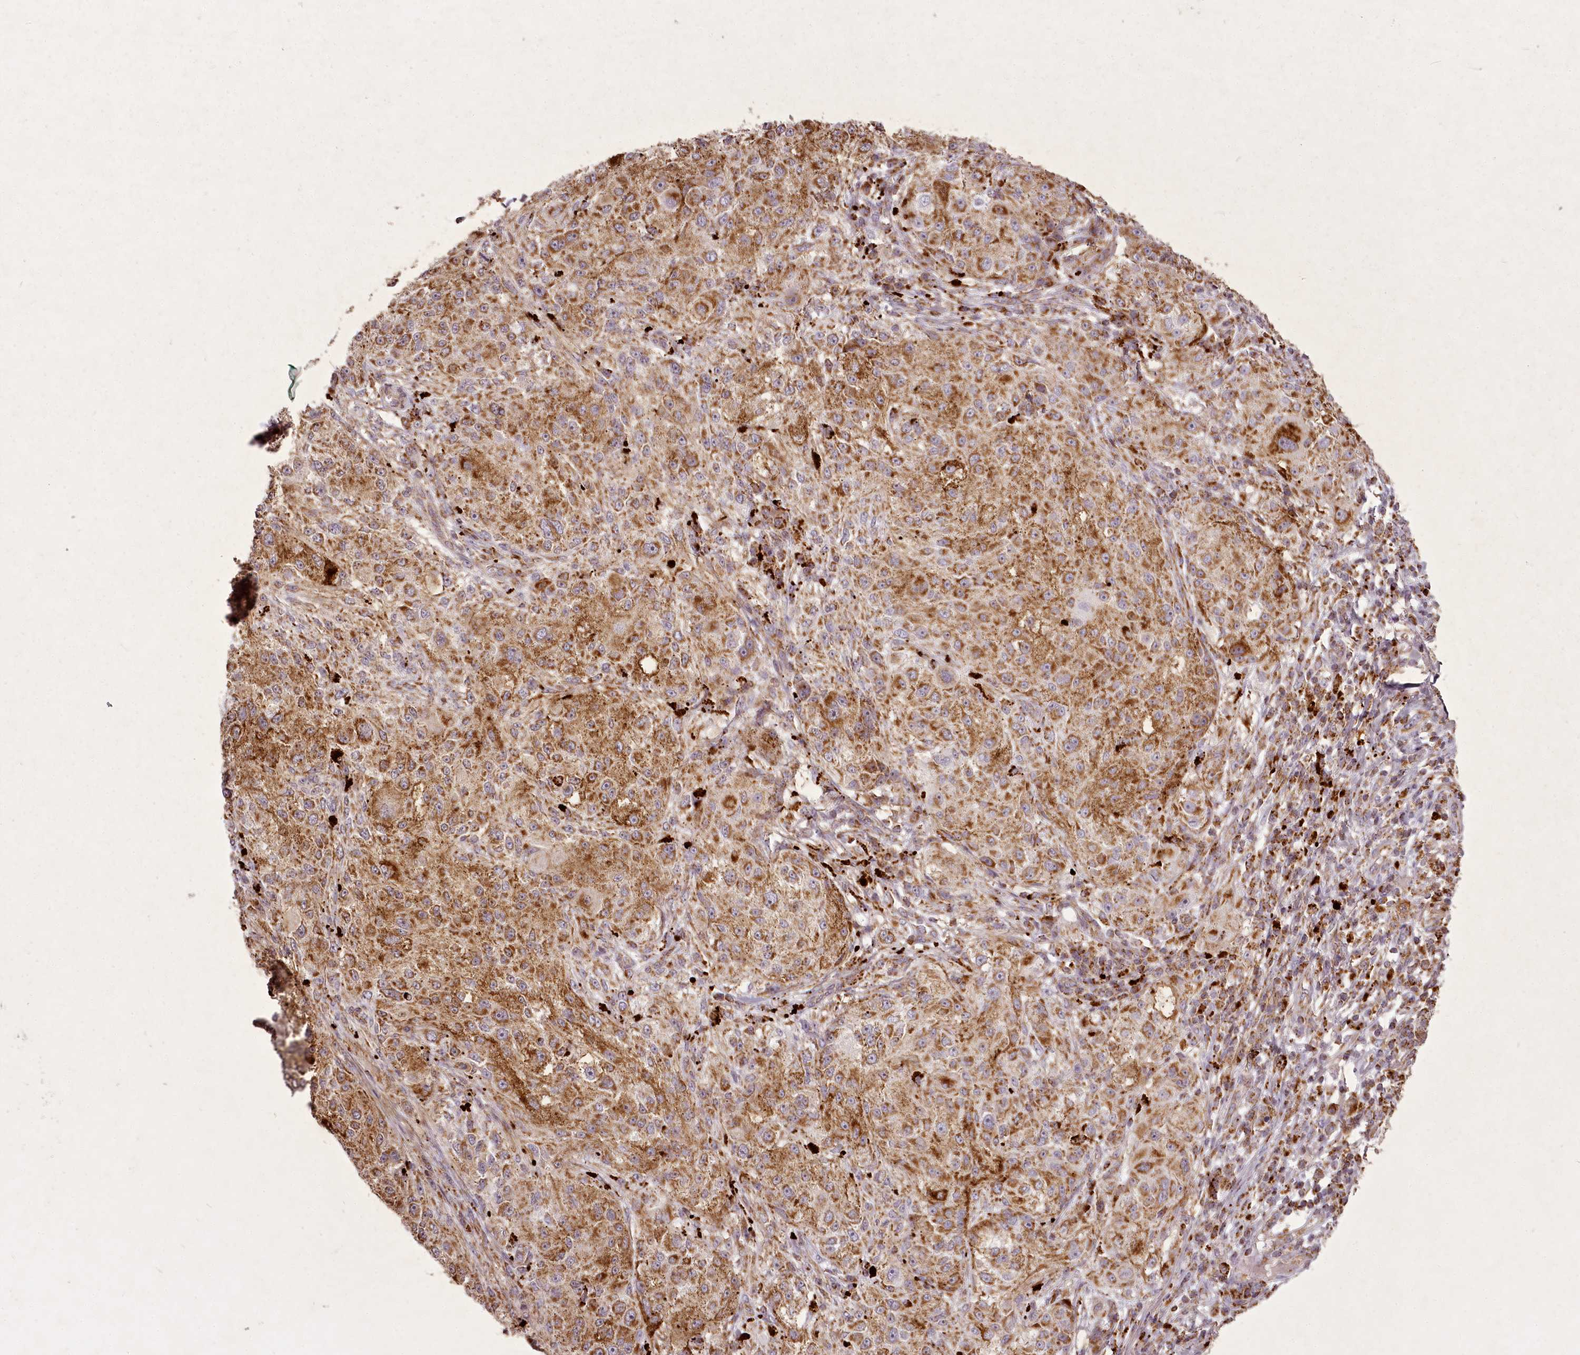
{"staining": {"intensity": "moderate", "quantity": ">75%", "location": "cytoplasmic/membranous"}, "tissue": "melanoma", "cell_type": "Tumor cells", "image_type": "cancer", "snomed": [{"axis": "morphology", "description": "Necrosis, NOS"}, {"axis": "morphology", "description": "Malignant melanoma, NOS"}, {"axis": "topography", "description": "Skin"}], "caption": "Protein expression analysis of human melanoma reveals moderate cytoplasmic/membranous positivity in approximately >75% of tumor cells. (DAB IHC, brown staining for protein, blue staining for nuclei).", "gene": "CHCHD2", "patient": {"sex": "female", "age": 87}}